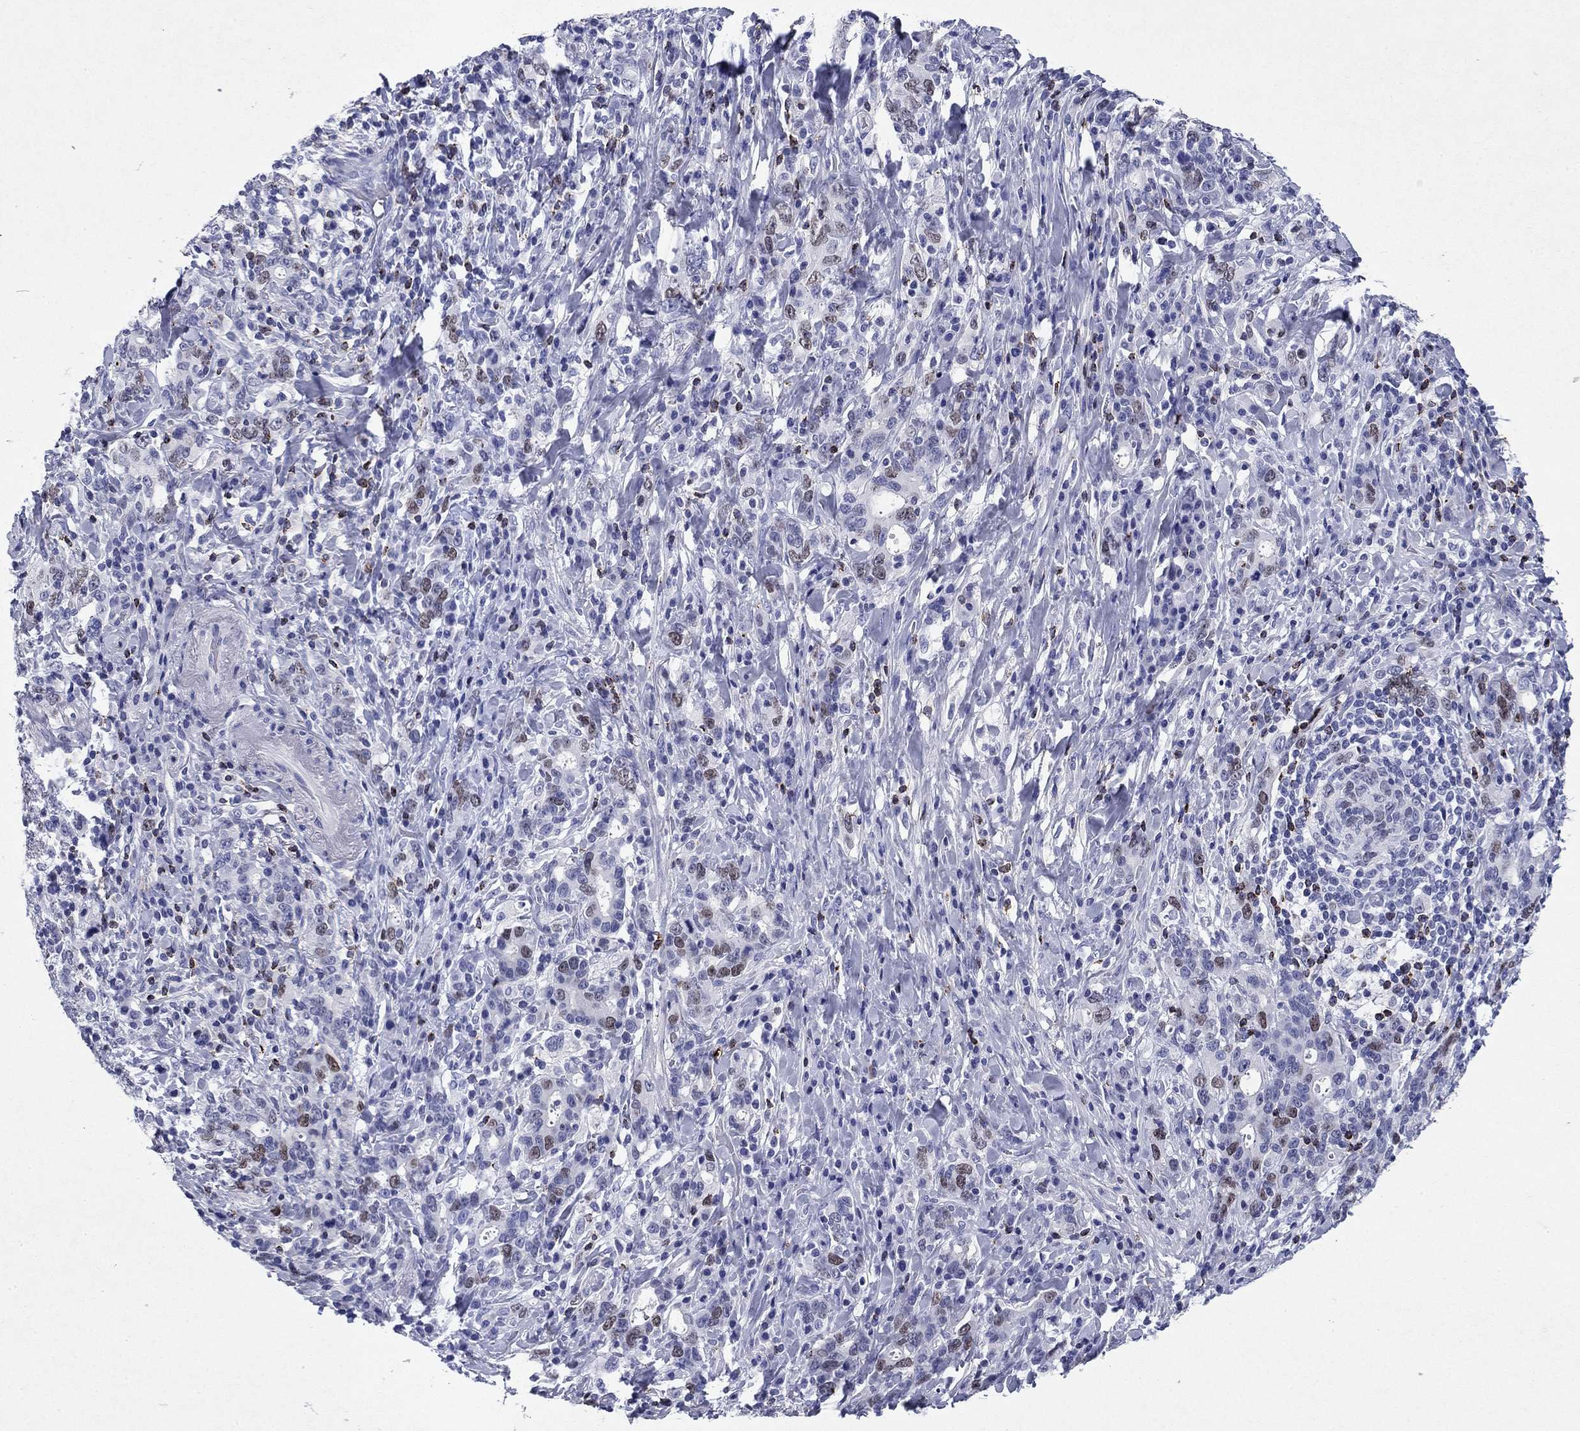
{"staining": {"intensity": "weak", "quantity": "<25%", "location": "nuclear"}, "tissue": "stomach cancer", "cell_type": "Tumor cells", "image_type": "cancer", "snomed": [{"axis": "morphology", "description": "Adenocarcinoma, NOS"}, {"axis": "topography", "description": "Stomach"}], "caption": "The image displays no significant staining in tumor cells of stomach cancer. (DAB immunohistochemistry, high magnification).", "gene": "GZMK", "patient": {"sex": "male", "age": 79}}